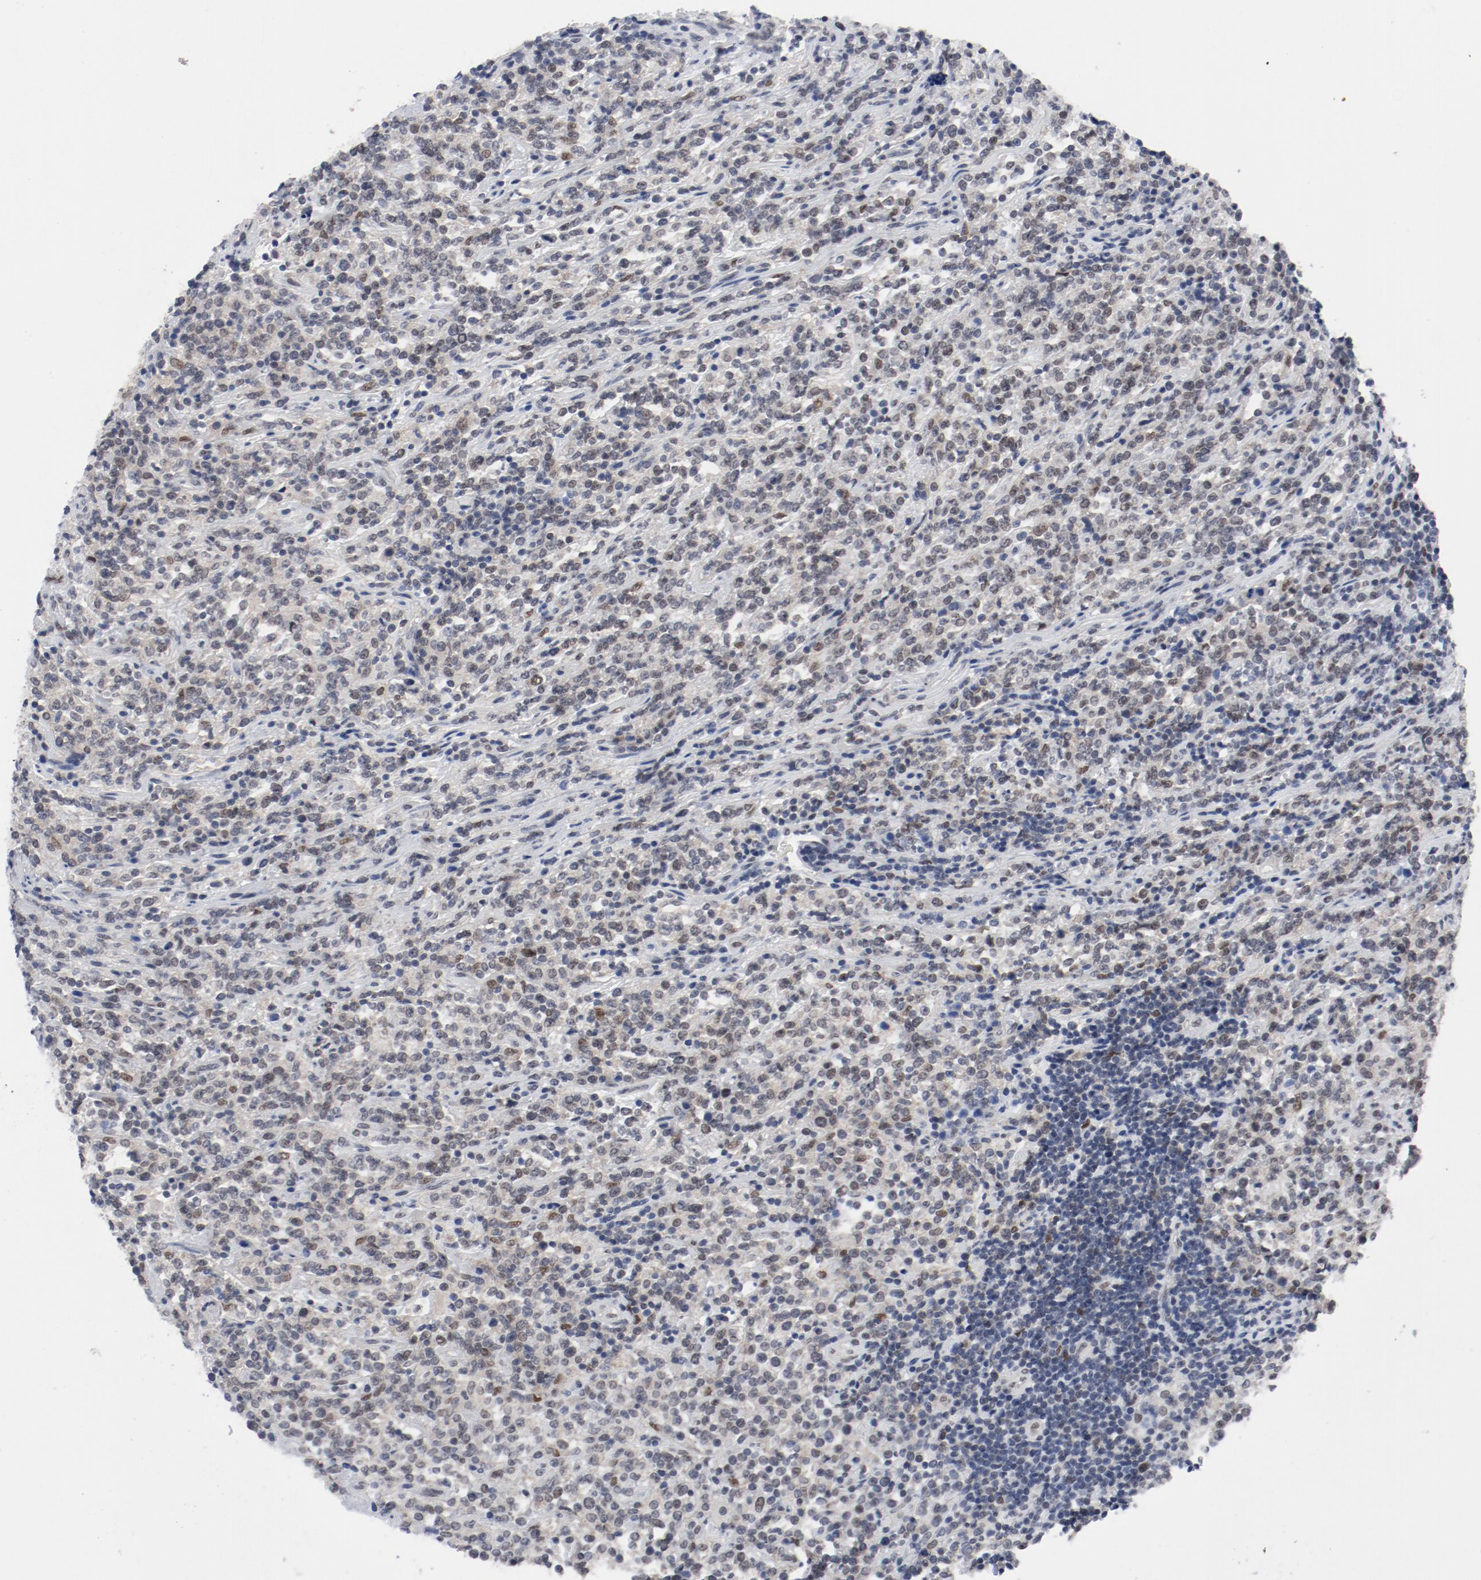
{"staining": {"intensity": "weak", "quantity": ">75%", "location": "nuclear"}, "tissue": "lymphoma", "cell_type": "Tumor cells", "image_type": "cancer", "snomed": [{"axis": "morphology", "description": "Malignant lymphoma, non-Hodgkin's type, High grade"}, {"axis": "topography", "description": "Soft tissue"}], "caption": "This image exhibits lymphoma stained with IHC to label a protein in brown. The nuclear of tumor cells show weak positivity for the protein. Nuclei are counter-stained blue.", "gene": "ARNT", "patient": {"sex": "male", "age": 18}}